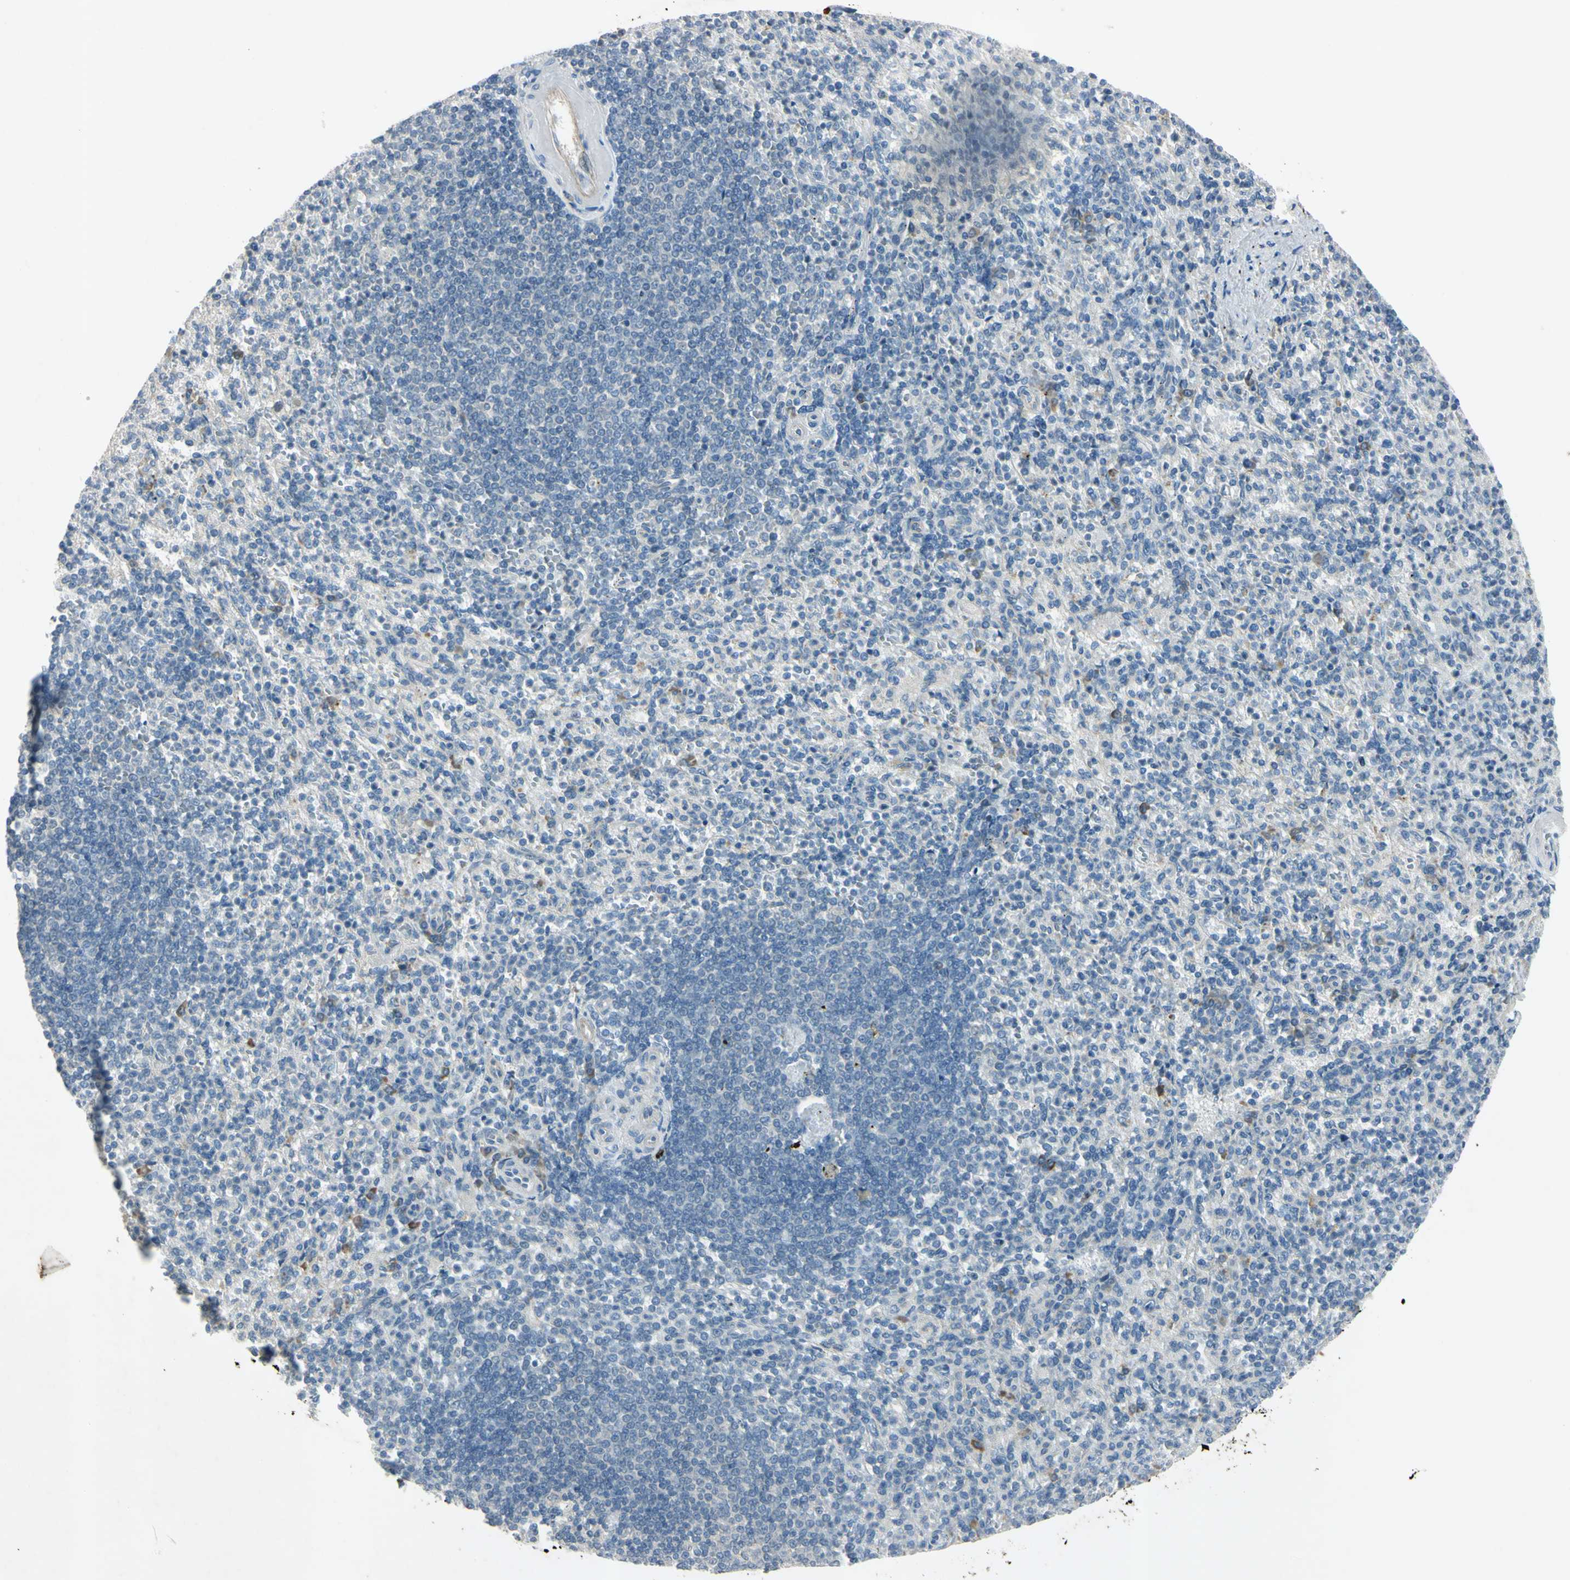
{"staining": {"intensity": "moderate", "quantity": "<25%", "location": "cytoplasmic/membranous"}, "tissue": "spleen", "cell_type": "Cells in red pulp", "image_type": "normal", "snomed": [{"axis": "morphology", "description": "Normal tissue, NOS"}, {"axis": "topography", "description": "Spleen"}], "caption": "This image exhibits immunohistochemistry staining of normal spleen, with low moderate cytoplasmic/membranous staining in about <25% of cells in red pulp.", "gene": "AATK", "patient": {"sex": "female", "age": 74}}